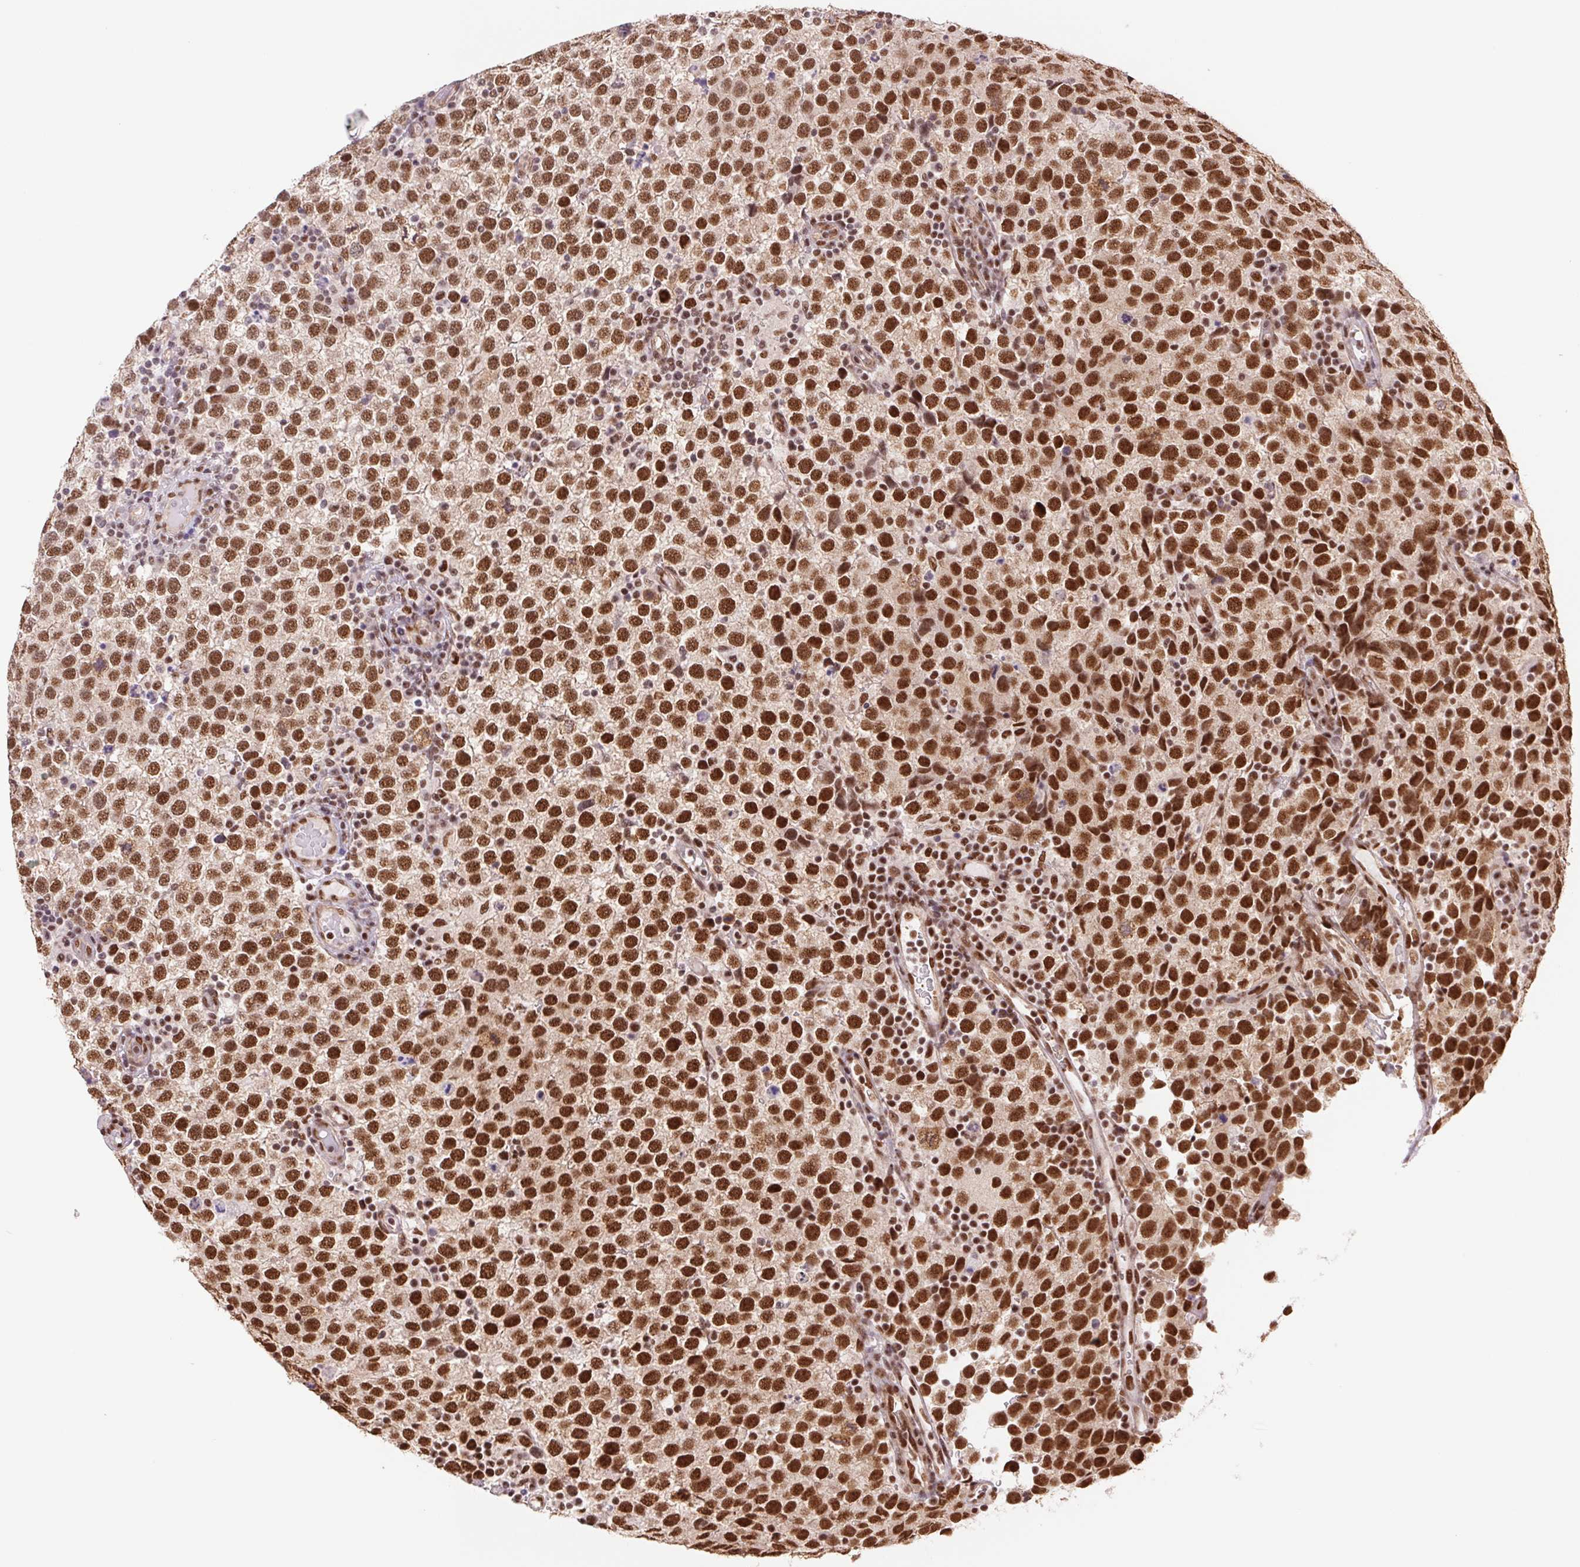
{"staining": {"intensity": "strong", "quantity": ">75%", "location": "nuclear"}, "tissue": "testis cancer", "cell_type": "Tumor cells", "image_type": "cancer", "snomed": [{"axis": "morphology", "description": "Seminoma, NOS"}, {"axis": "topography", "description": "Testis"}], "caption": "Testis cancer (seminoma) stained with DAB immunohistochemistry shows high levels of strong nuclear staining in about >75% of tumor cells. (Brightfield microscopy of DAB IHC at high magnification).", "gene": "CWC25", "patient": {"sex": "male", "age": 34}}